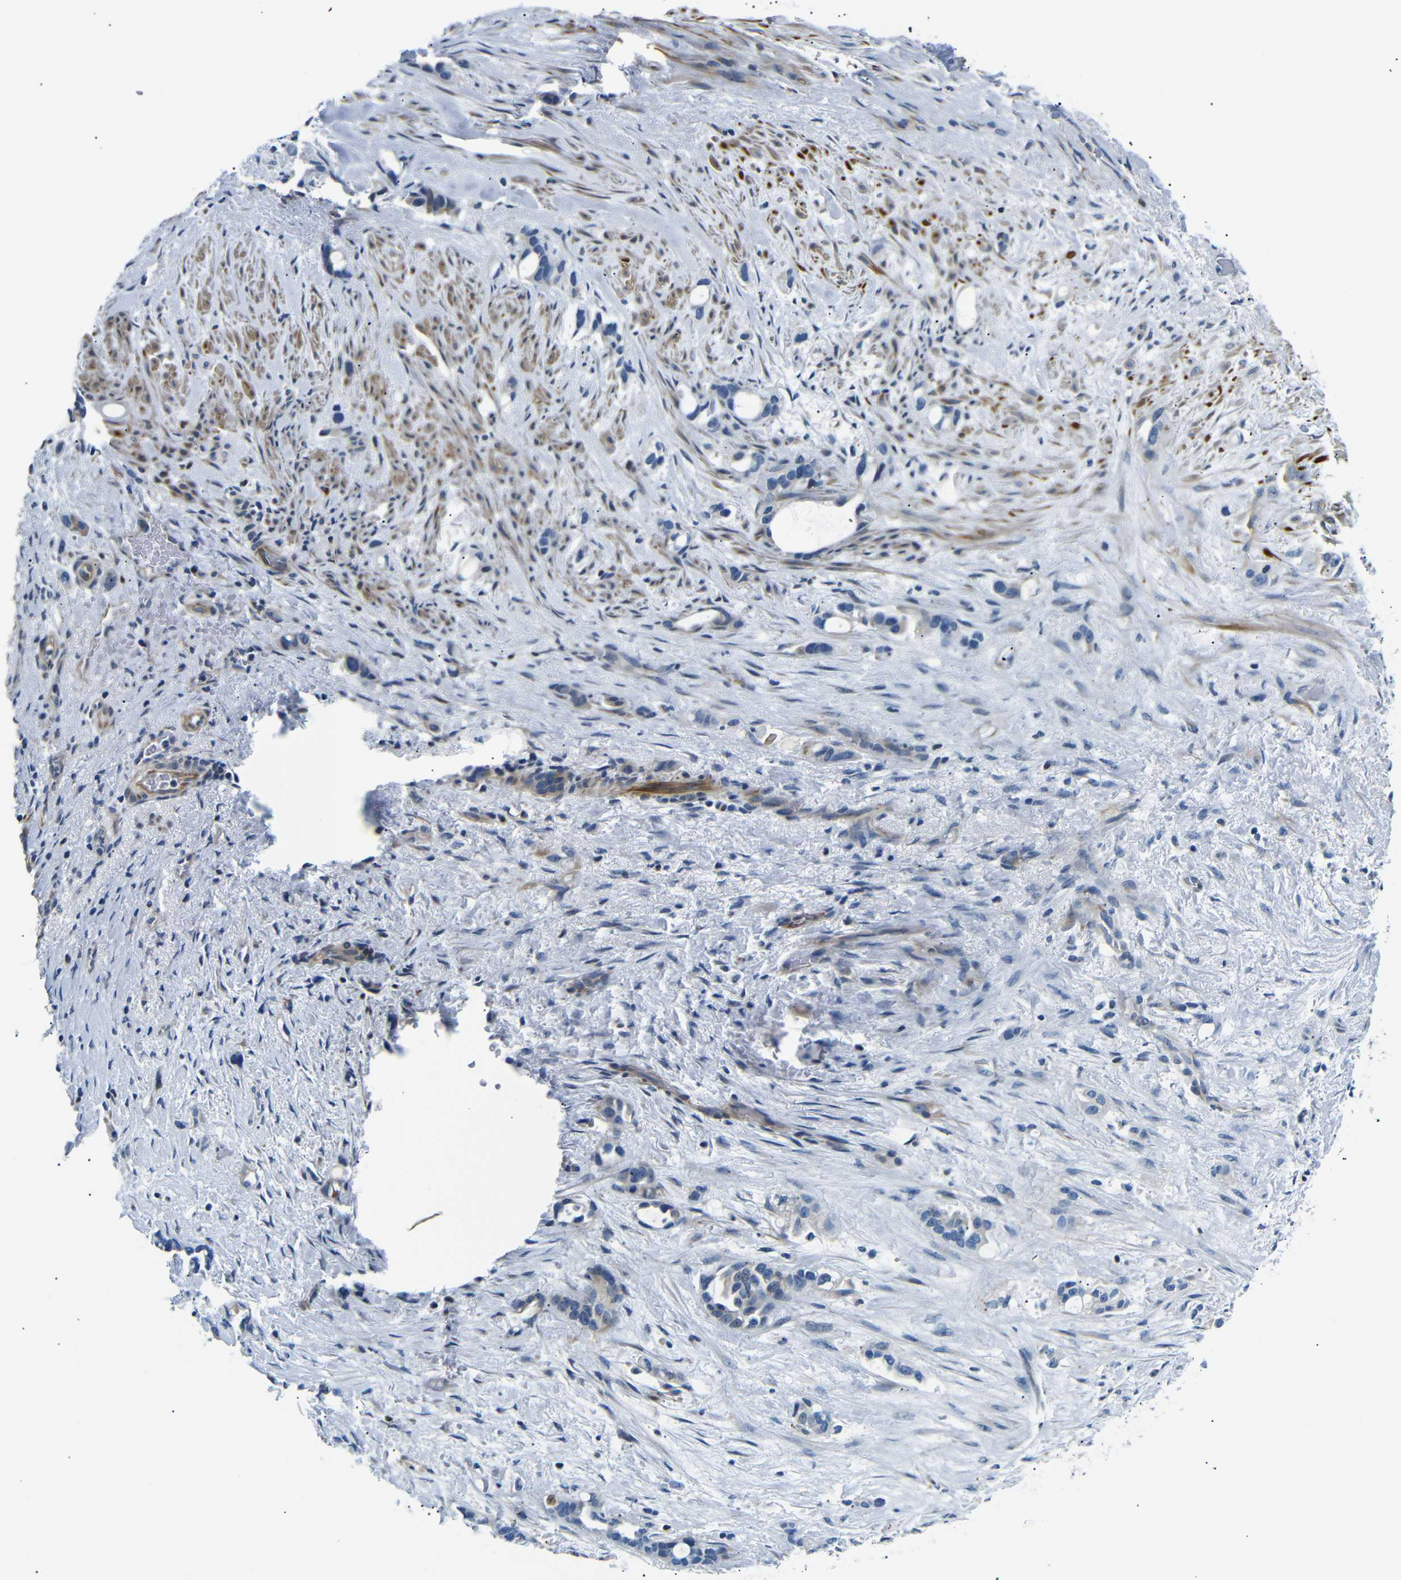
{"staining": {"intensity": "moderate", "quantity": "25%-75%", "location": "cytoplasmic/membranous"}, "tissue": "liver cancer", "cell_type": "Tumor cells", "image_type": "cancer", "snomed": [{"axis": "morphology", "description": "Cholangiocarcinoma"}, {"axis": "topography", "description": "Liver"}], "caption": "Protein analysis of liver cholangiocarcinoma tissue reveals moderate cytoplasmic/membranous positivity in approximately 25%-75% of tumor cells. Using DAB (3,3'-diaminobenzidine) (brown) and hematoxylin (blue) stains, captured at high magnification using brightfield microscopy.", "gene": "TAFA1", "patient": {"sex": "female", "age": 65}}